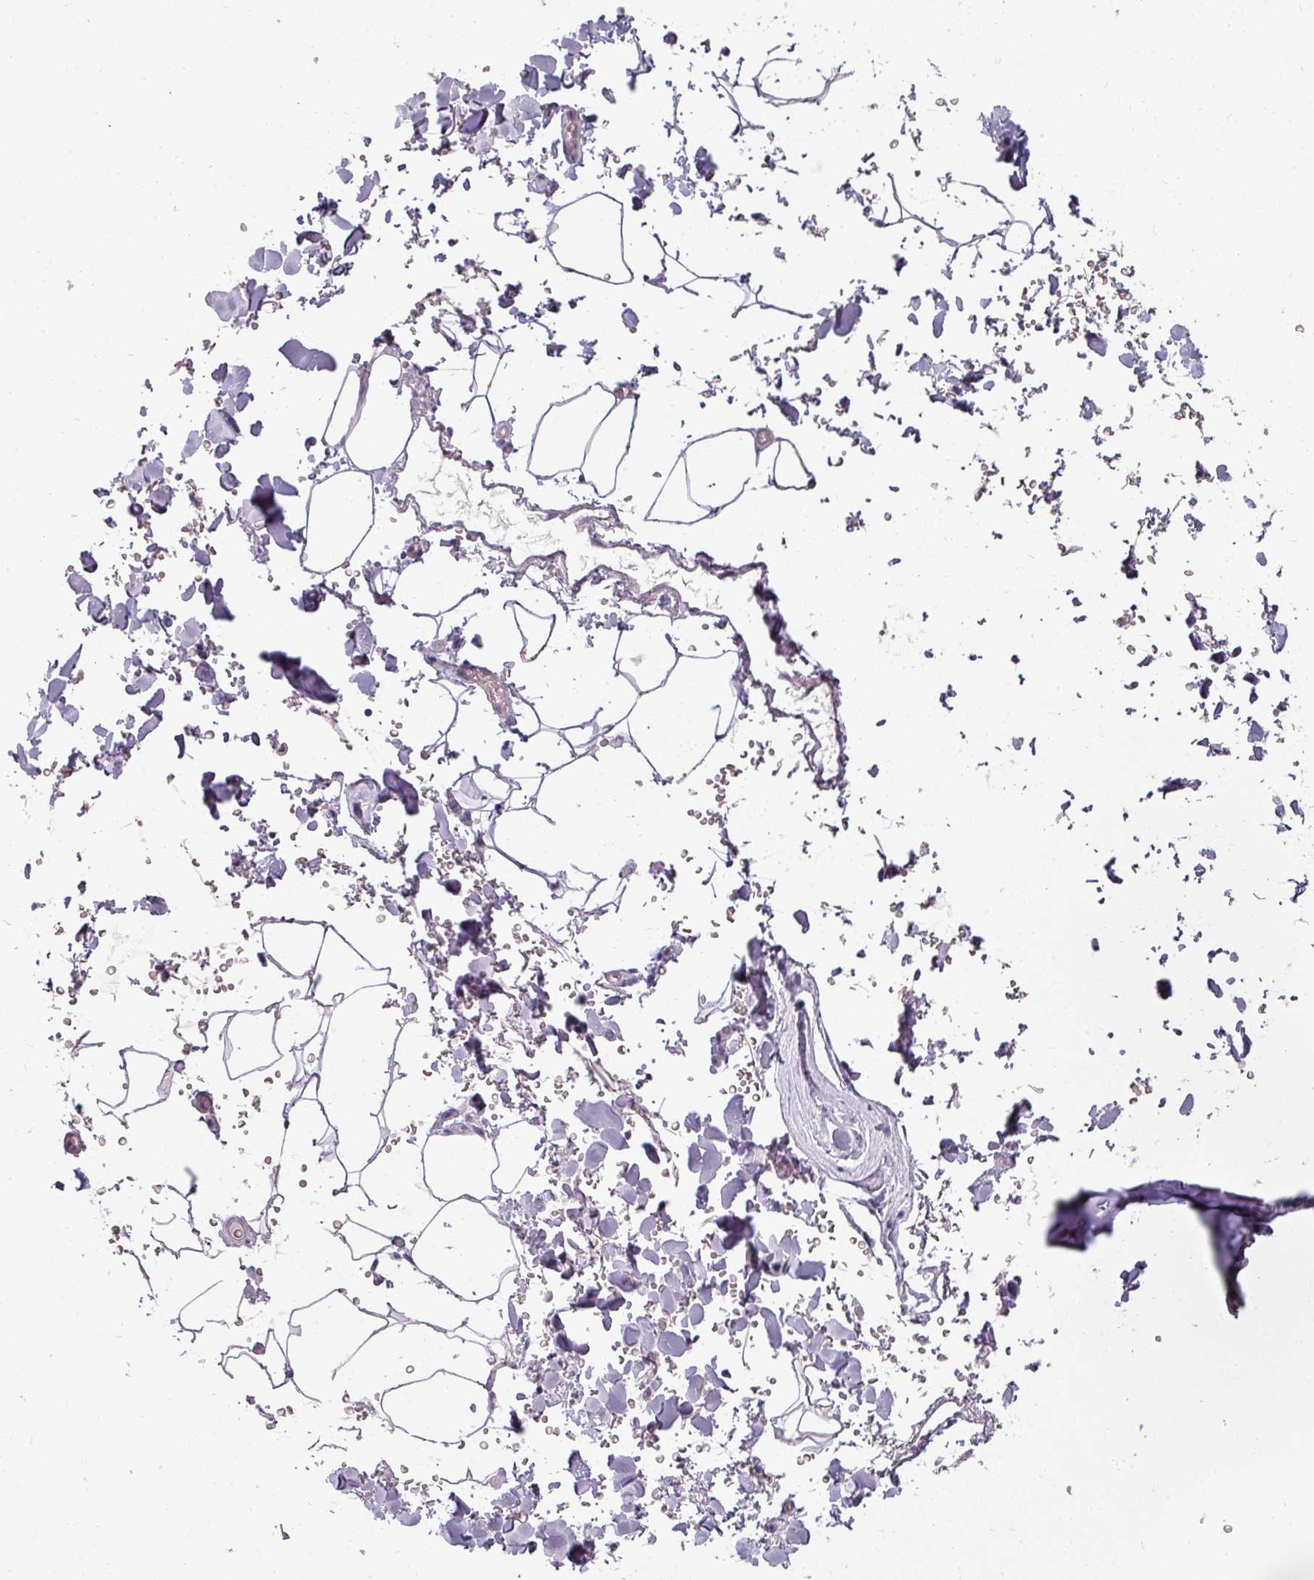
{"staining": {"intensity": "negative", "quantity": "none", "location": "none"}, "tissue": "adipose tissue", "cell_type": "Adipocytes", "image_type": "normal", "snomed": [{"axis": "morphology", "description": "Normal tissue, NOS"}, {"axis": "topography", "description": "Rectum"}, {"axis": "topography", "description": "Peripheral nerve tissue"}], "caption": "This is an immunohistochemistry micrograph of unremarkable adipose tissue. There is no staining in adipocytes.", "gene": "ASB1", "patient": {"sex": "female", "age": 69}}